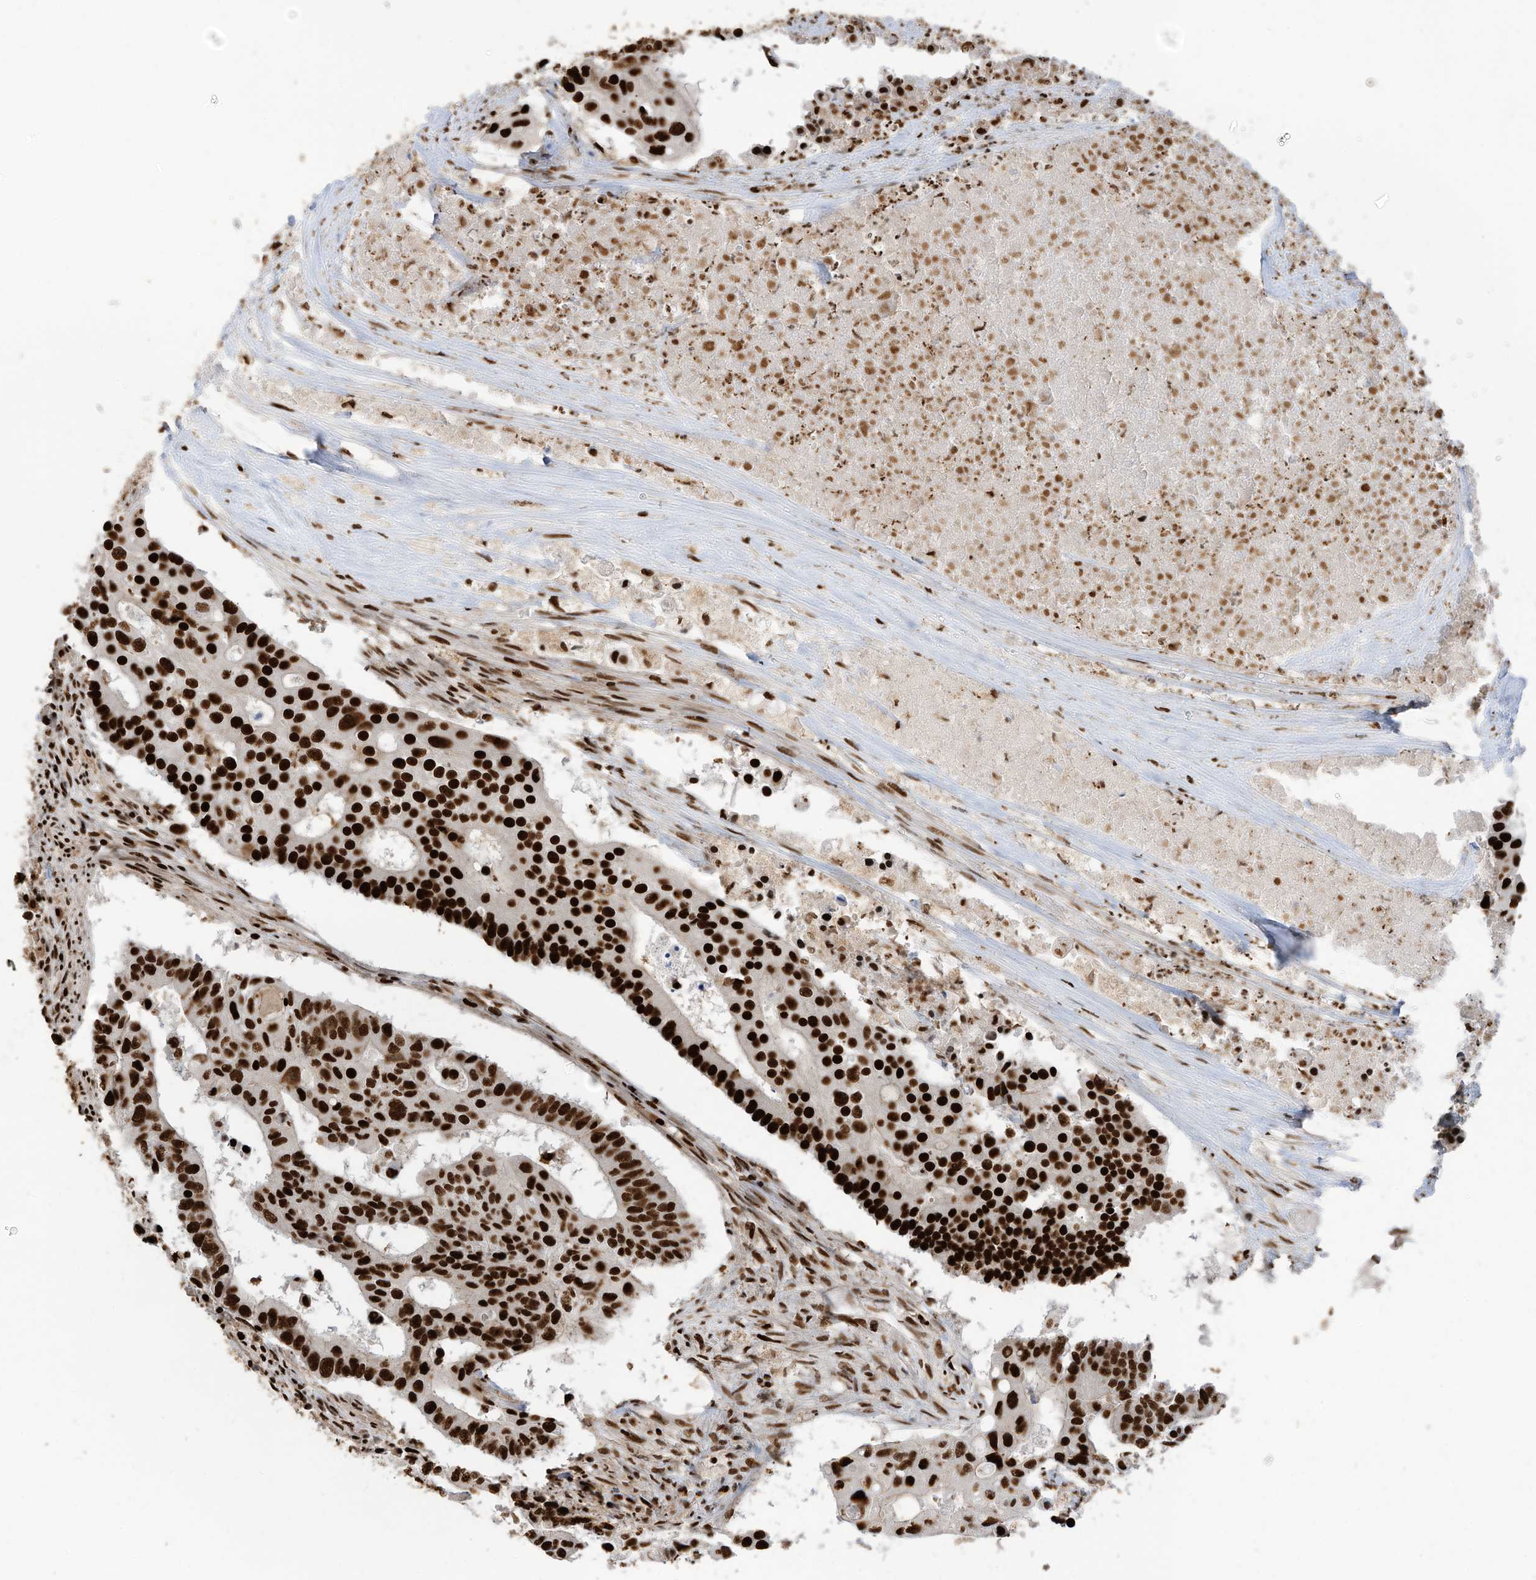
{"staining": {"intensity": "strong", "quantity": ">75%", "location": "nuclear"}, "tissue": "colorectal cancer", "cell_type": "Tumor cells", "image_type": "cancer", "snomed": [{"axis": "morphology", "description": "Adenocarcinoma, NOS"}, {"axis": "topography", "description": "Colon"}], "caption": "There is high levels of strong nuclear positivity in tumor cells of adenocarcinoma (colorectal), as demonstrated by immunohistochemical staining (brown color).", "gene": "SAMD15", "patient": {"sex": "male", "age": 77}}